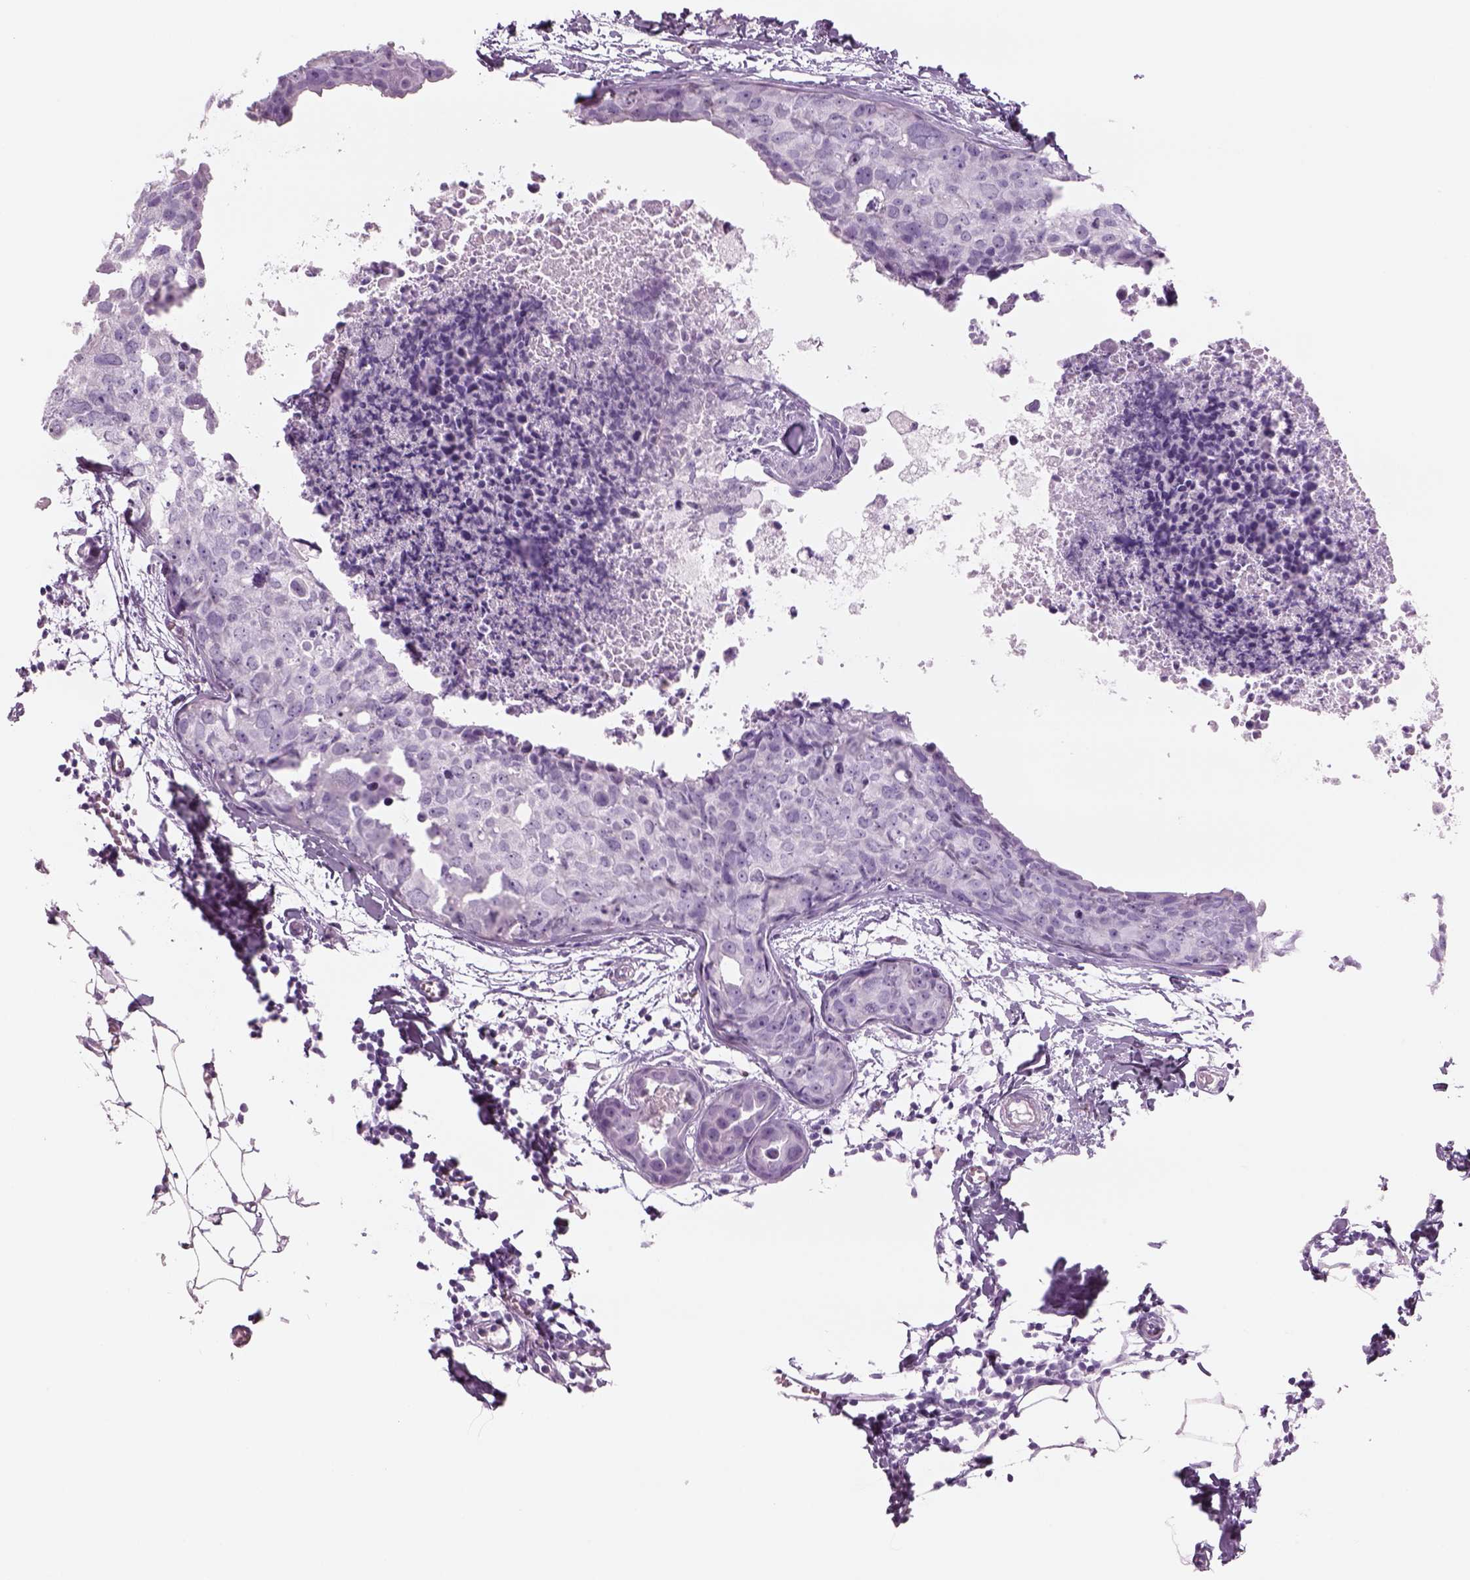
{"staining": {"intensity": "negative", "quantity": "none", "location": "none"}, "tissue": "breast cancer", "cell_type": "Tumor cells", "image_type": "cancer", "snomed": [{"axis": "morphology", "description": "Duct carcinoma"}, {"axis": "topography", "description": "Breast"}], "caption": "Tumor cells are negative for brown protein staining in breast cancer (intraductal carcinoma).", "gene": "RHO", "patient": {"sex": "female", "age": 38}}